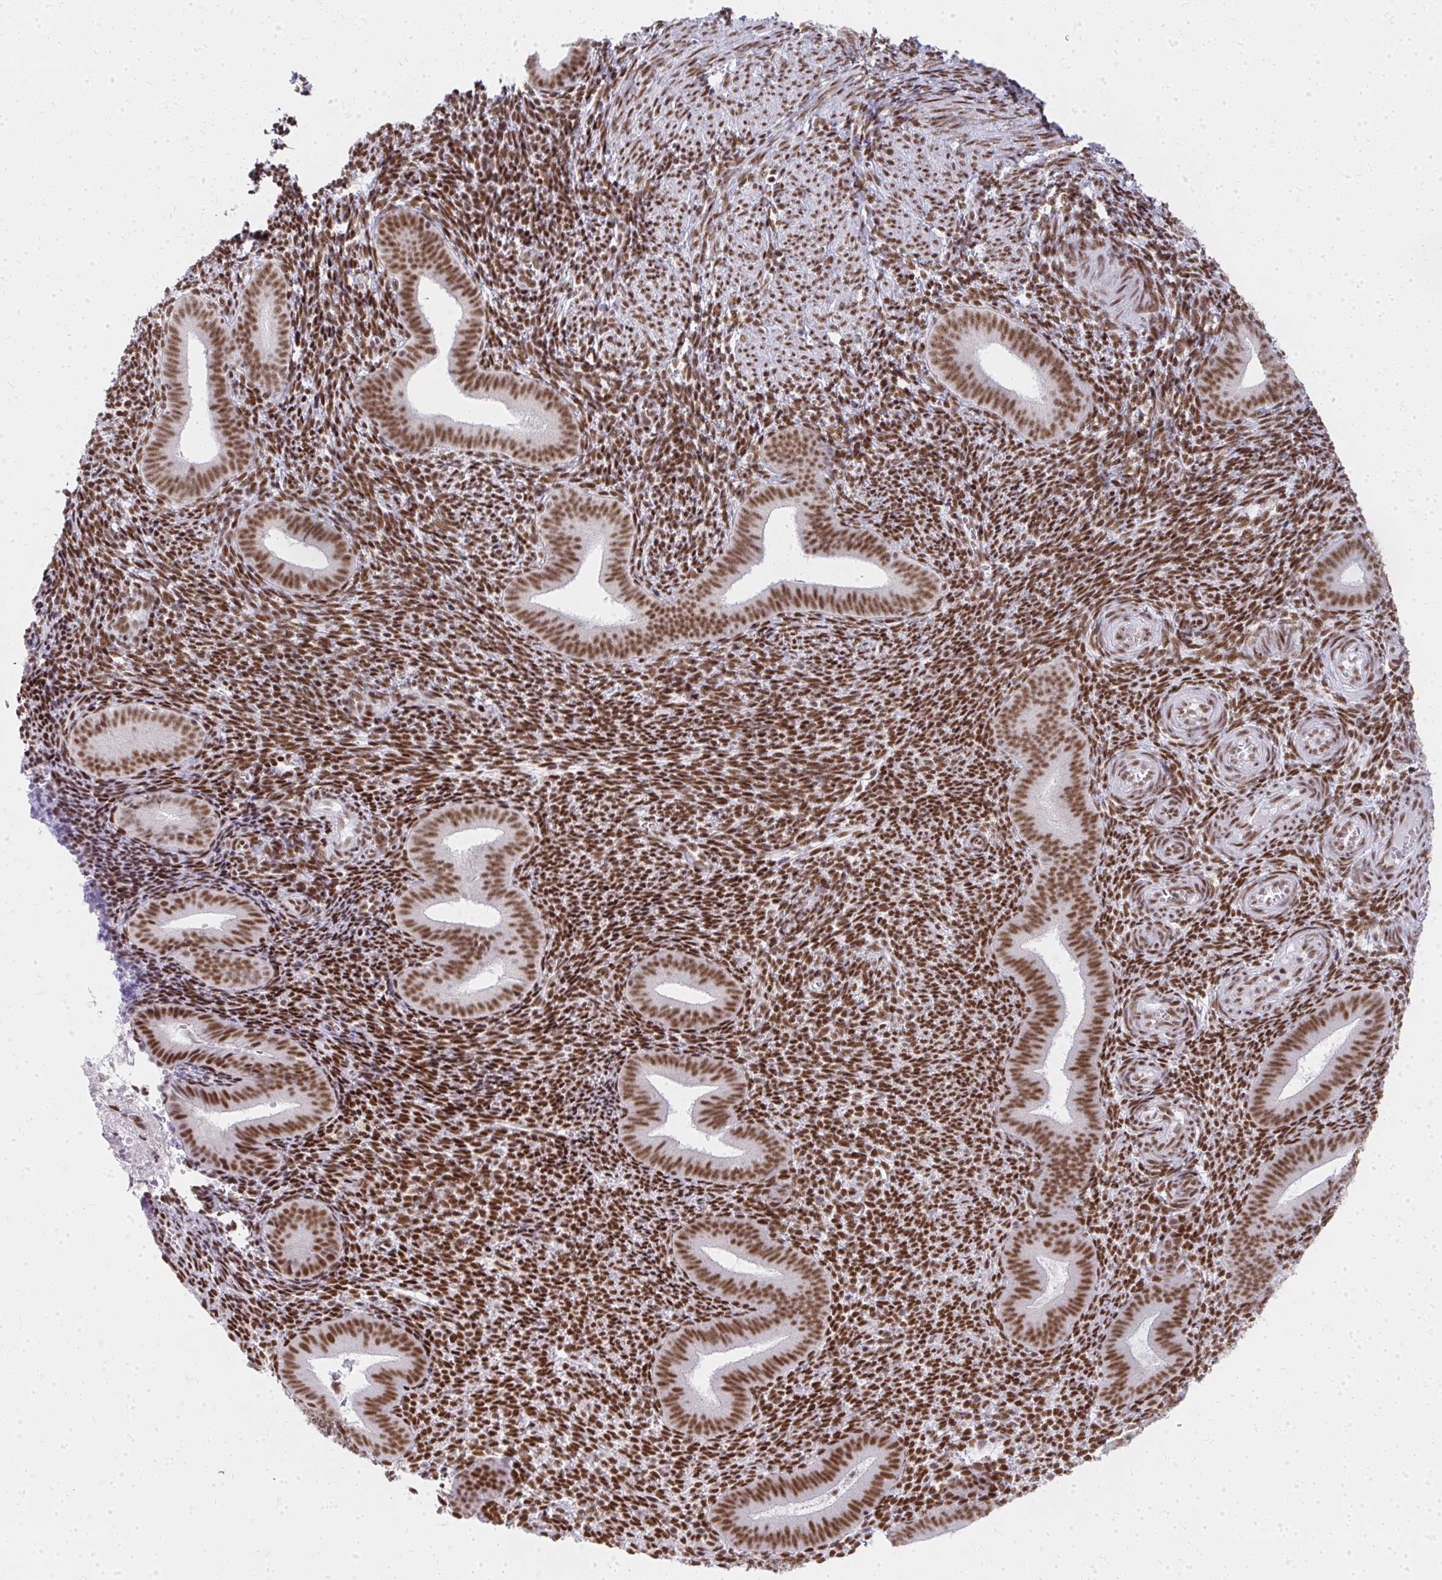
{"staining": {"intensity": "strong", "quantity": ">75%", "location": "nuclear"}, "tissue": "endometrium", "cell_type": "Cells in endometrial stroma", "image_type": "normal", "snomed": [{"axis": "morphology", "description": "Normal tissue, NOS"}, {"axis": "topography", "description": "Endometrium"}], "caption": "Immunohistochemistry (IHC) of normal human endometrium demonstrates high levels of strong nuclear positivity in approximately >75% of cells in endometrial stroma.", "gene": "CREBBP", "patient": {"sex": "female", "age": 25}}